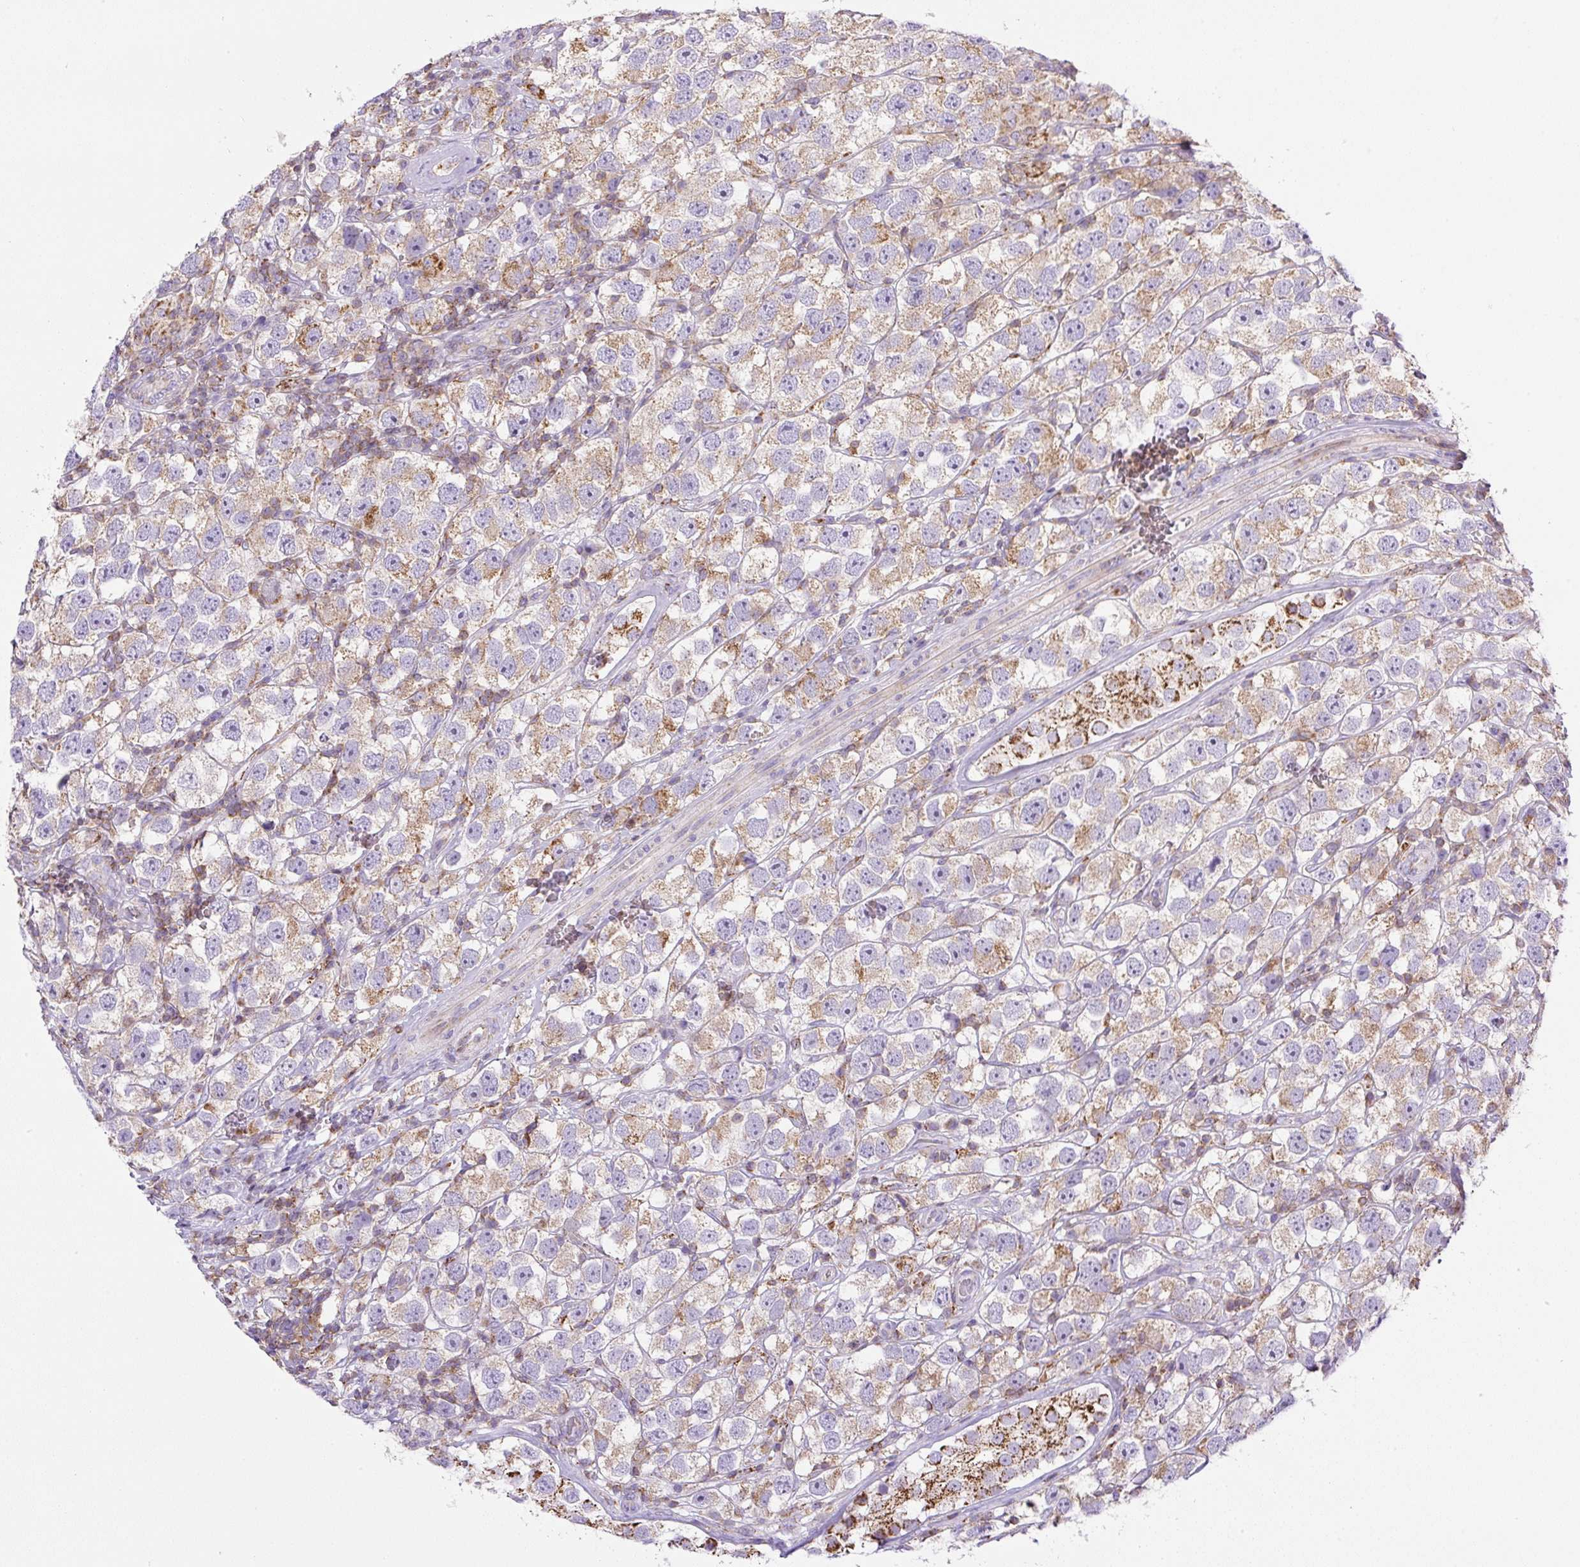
{"staining": {"intensity": "moderate", "quantity": ">75%", "location": "cytoplasmic/membranous"}, "tissue": "testis cancer", "cell_type": "Tumor cells", "image_type": "cancer", "snomed": [{"axis": "morphology", "description": "Seminoma, NOS"}, {"axis": "topography", "description": "Testis"}], "caption": "Moderate cytoplasmic/membranous positivity for a protein is appreciated in approximately >75% of tumor cells of testis seminoma using immunohistochemistry (IHC).", "gene": "NF1", "patient": {"sex": "male", "age": 26}}